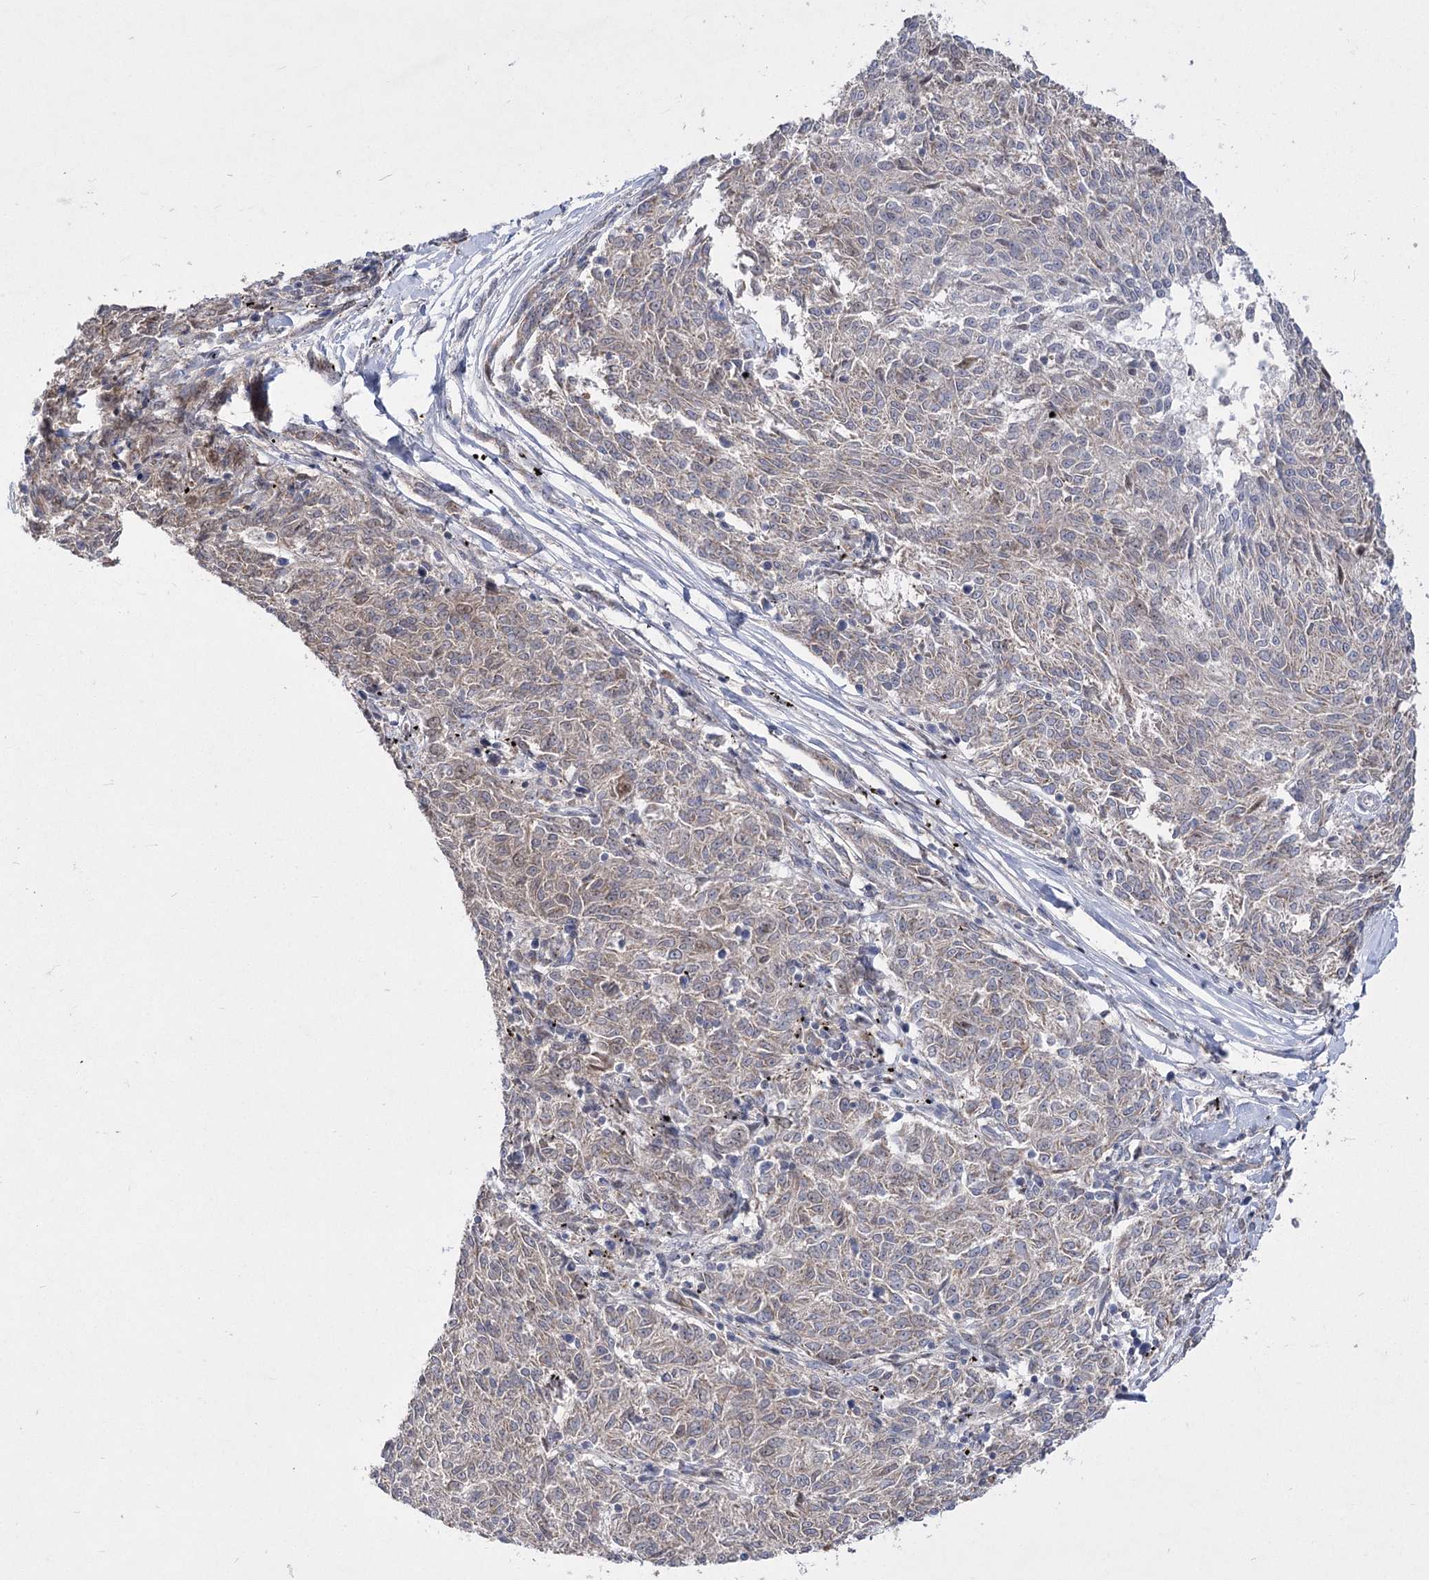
{"staining": {"intensity": "weak", "quantity": "<25%", "location": "cytoplasmic/membranous"}, "tissue": "melanoma", "cell_type": "Tumor cells", "image_type": "cancer", "snomed": [{"axis": "morphology", "description": "Malignant melanoma, NOS"}, {"axis": "topography", "description": "Skin"}], "caption": "Melanoma was stained to show a protein in brown. There is no significant staining in tumor cells.", "gene": "PDHB", "patient": {"sex": "female", "age": 72}}